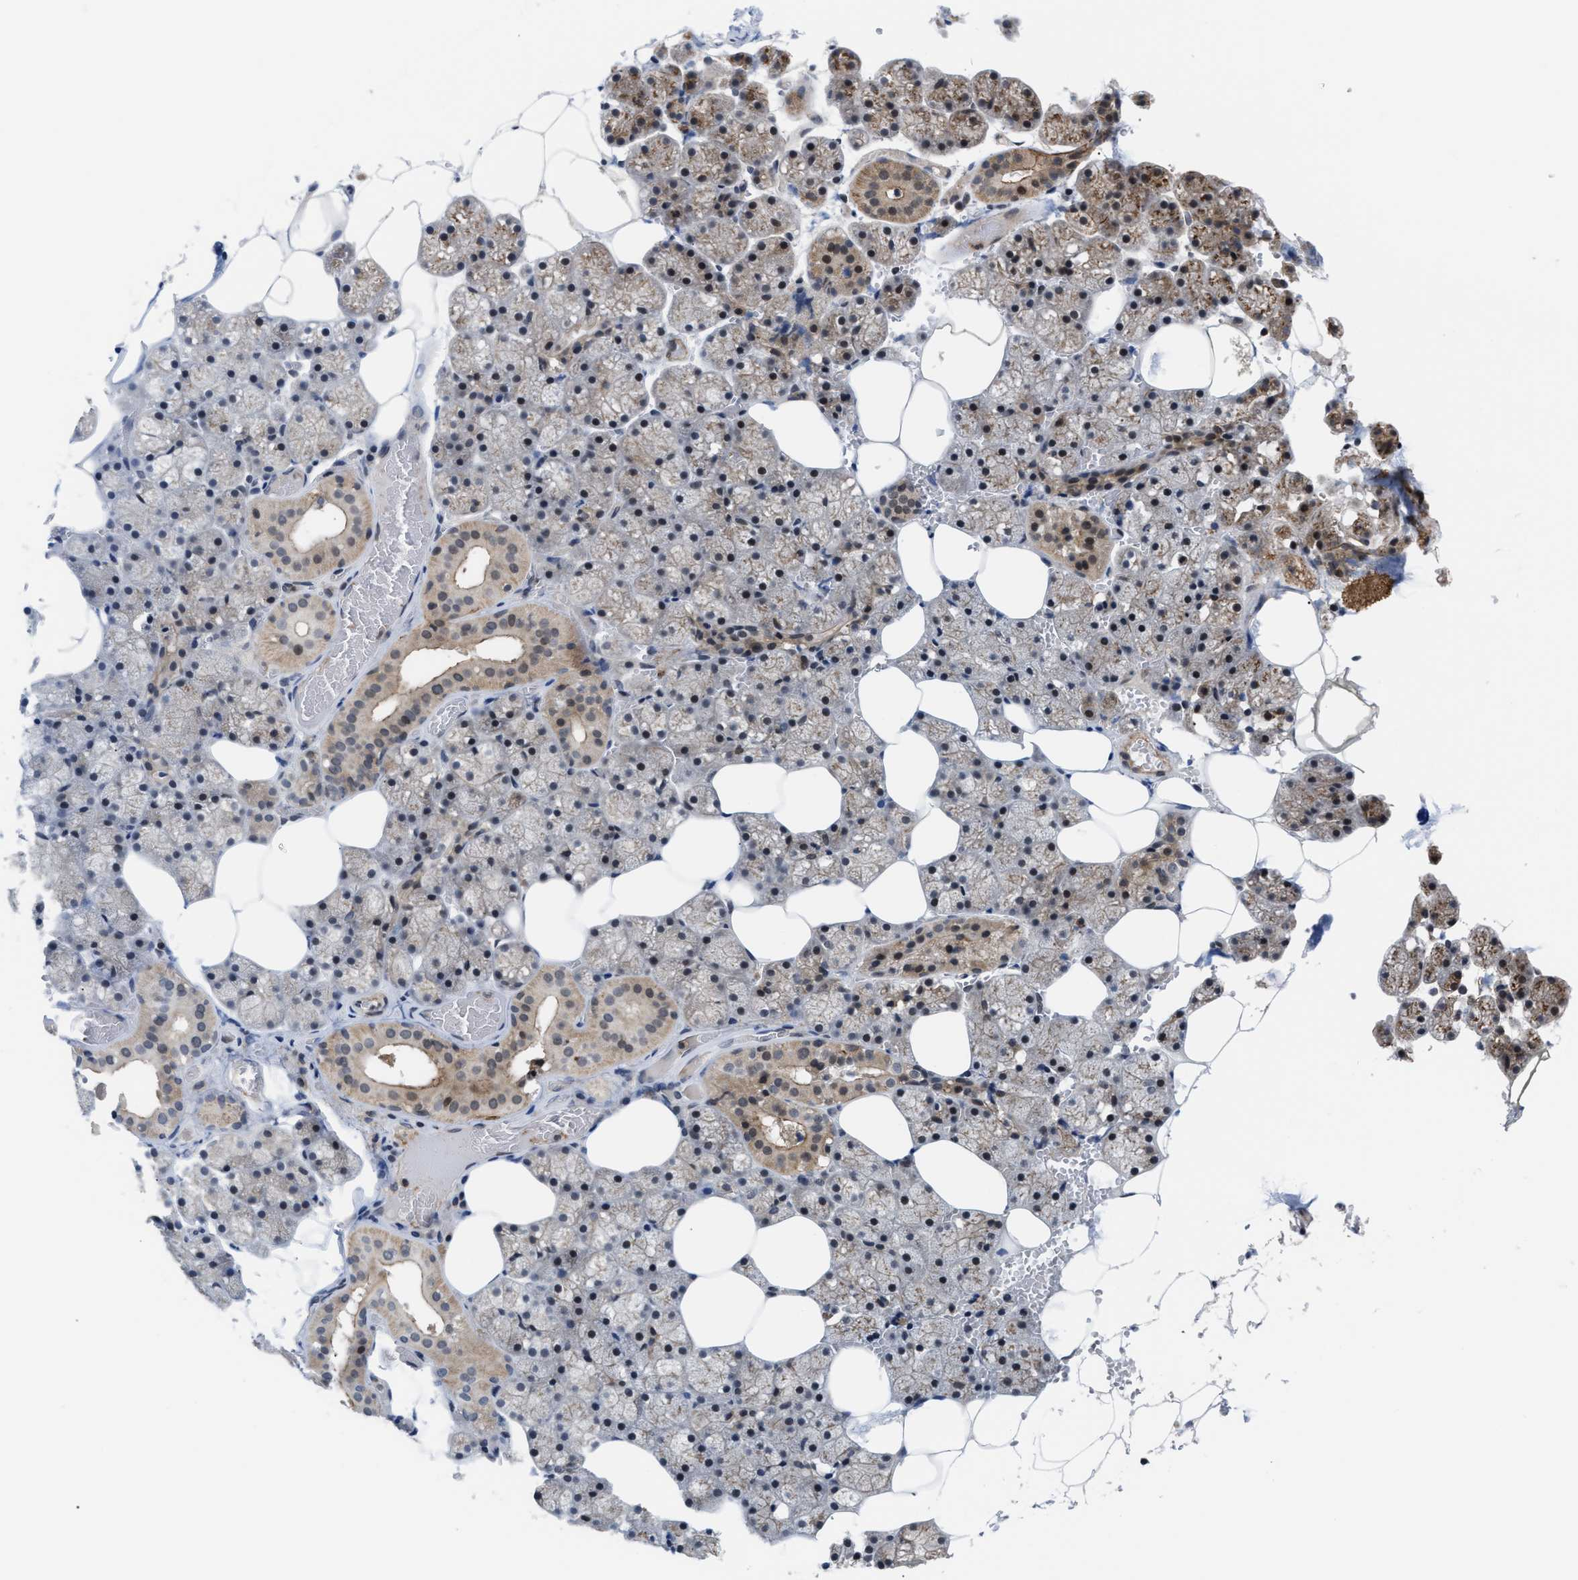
{"staining": {"intensity": "moderate", "quantity": ">75%", "location": "cytoplasmic/membranous,nuclear"}, "tissue": "salivary gland", "cell_type": "Glandular cells", "image_type": "normal", "snomed": [{"axis": "morphology", "description": "Normal tissue, NOS"}, {"axis": "topography", "description": "Salivary gland"}], "caption": "An immunohistochemistry (IHC) photomicrograph of benign tissue is shown. Protein staining in brown highlights moderate cytoplasmic/membranous,nuclear positivity in salivary gland within glandular cells.", "gene": "STAU2", "patient": {"sex": "male", "age": 62}}